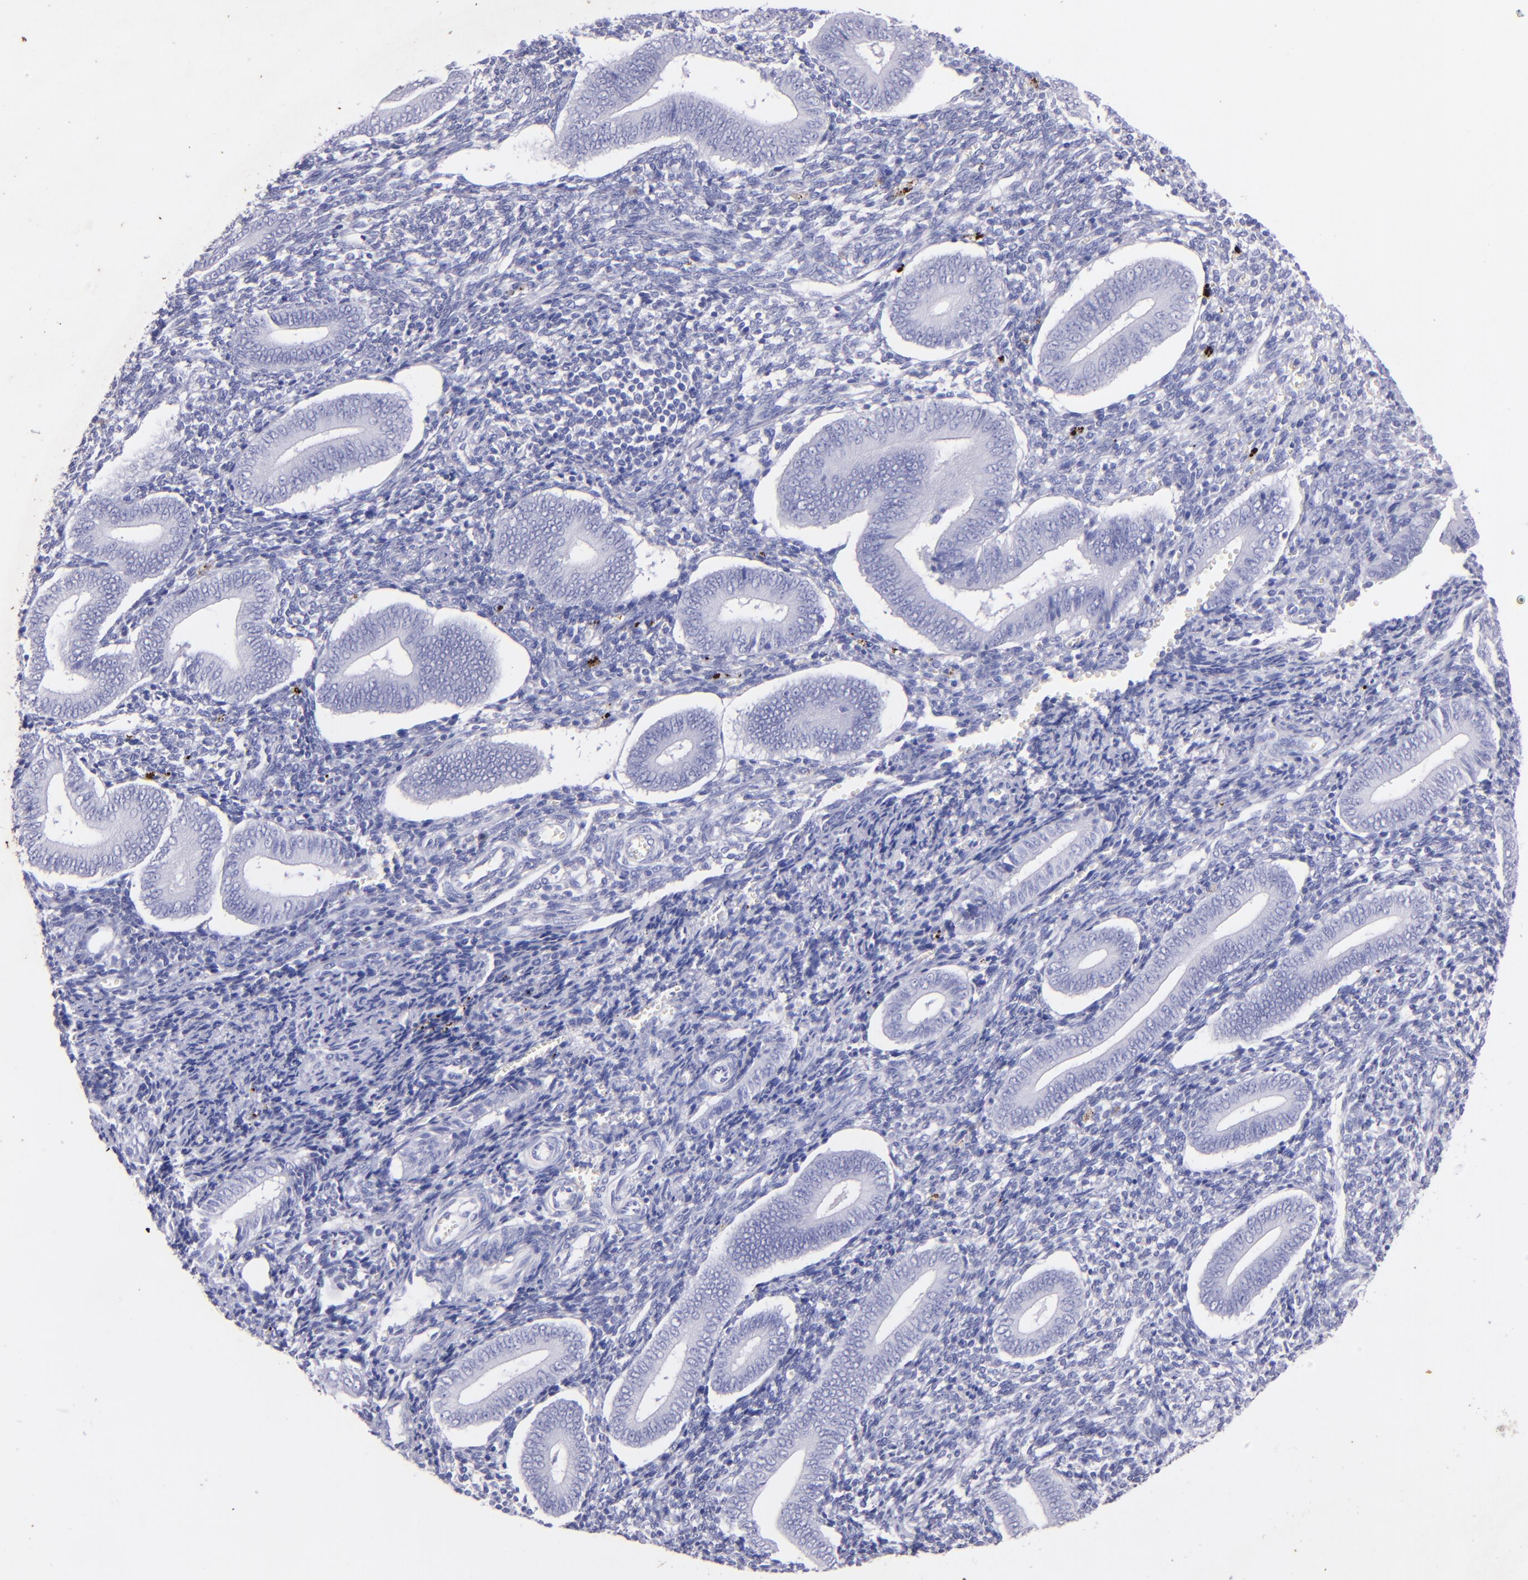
{"staining": {"intensity": "negative", "quantity": "none", "location": "none"}, "tissue": "endometrium", "cell_type": "Cells in endometrial stroma", "image_type": "normal", "snomed": [{"axis": "morphology", "description": "Normal tissue, NOS"}, {"axis": "topography", "description": "Uterus"}, {"axis": "topography", "description": "Endometrium"}], "caption": "Histopathology image shows no protein expression in cells in endometrial stroma of benign endometrium. Nuclei are stained in blue.", "gene": "UCHL1", "patient": {"sex": "female", "age": 33}}